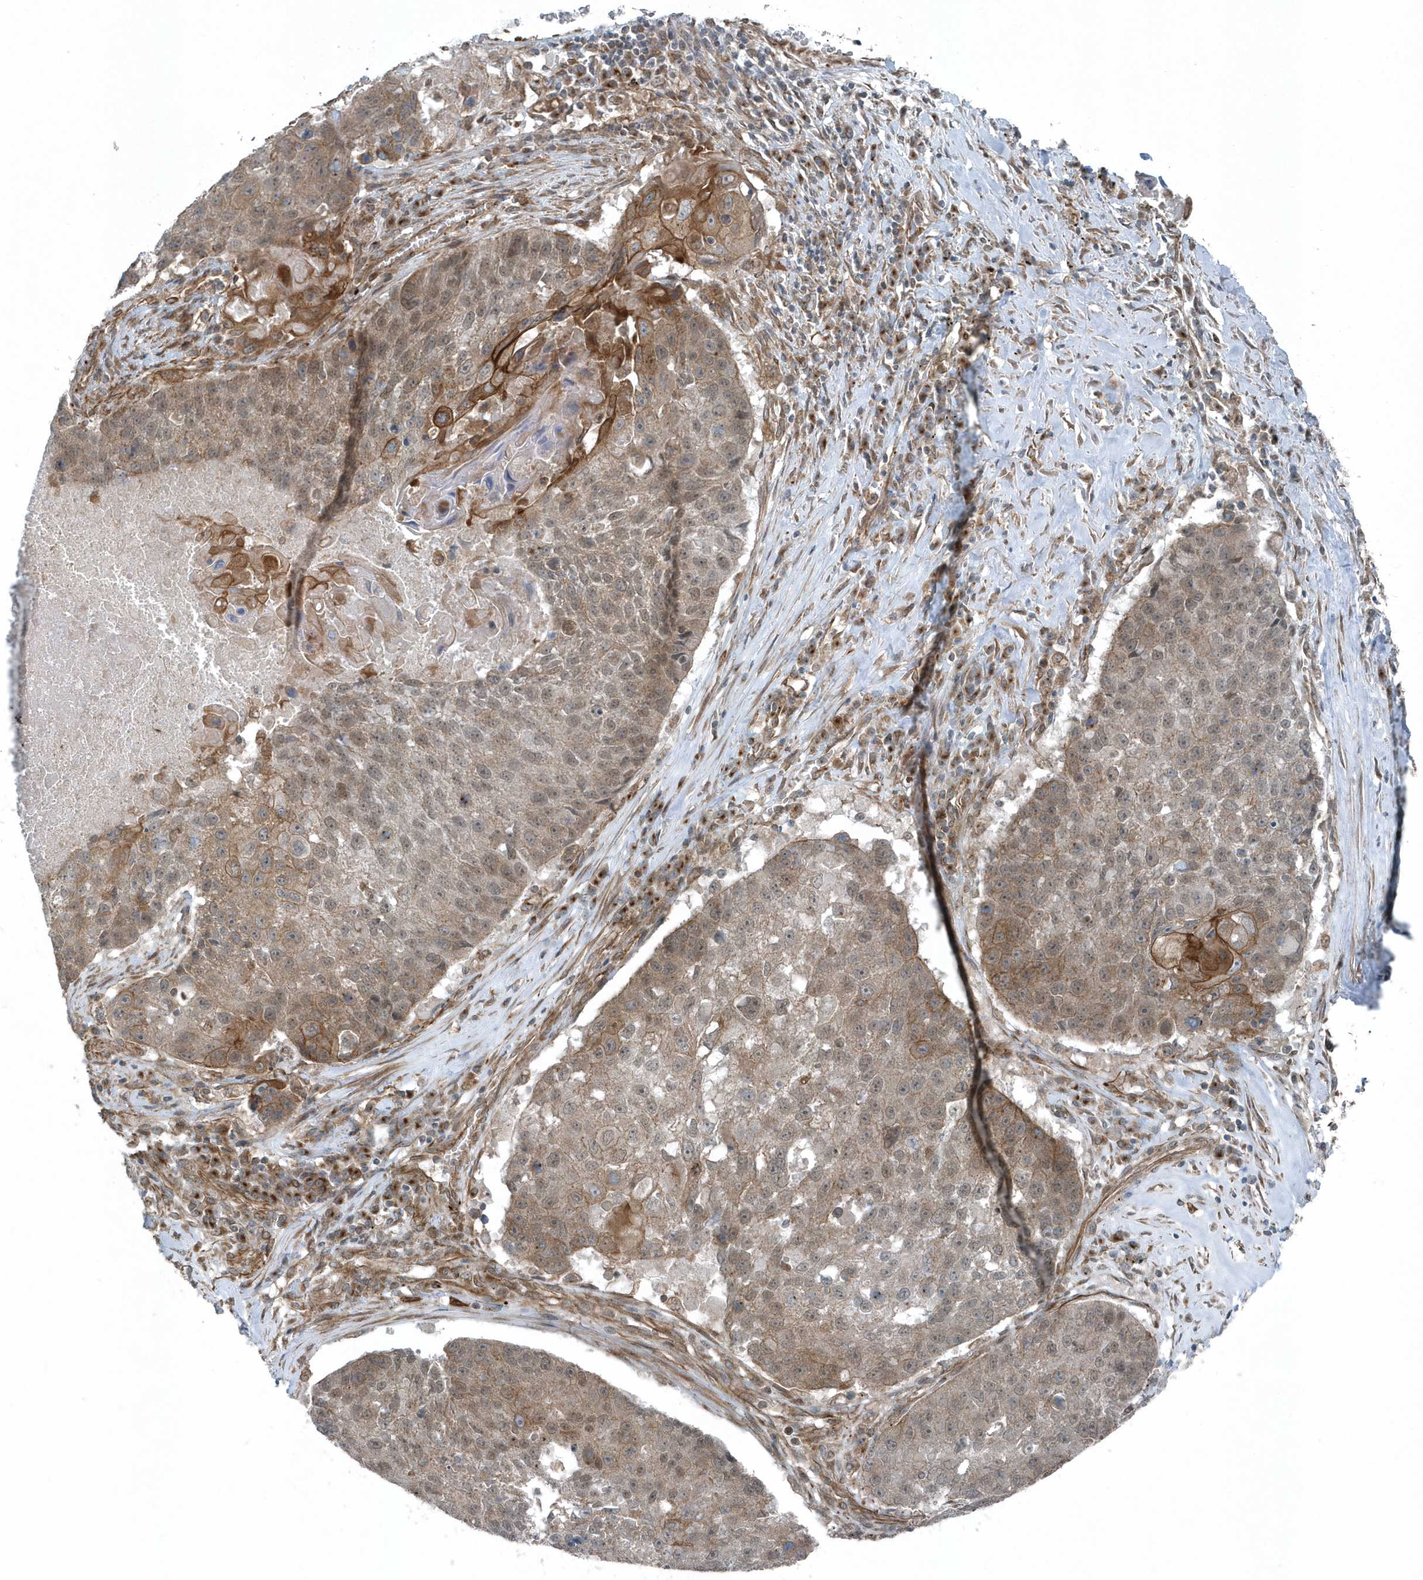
{"staining": {"intensity": "moderate", "quantity": "25%-75%", "location": "cytoplasmic/membranous"}, "tissue": "lung cancer", "cell_type": "Tumor cells", "image_type": "cancer", "snomed": [{"axis": "morphology", "description": "Squamous cell carcinoma, NOS"}, {"axis": "topography", "description": "Lung"}], "caption": "Immunohistochemical staining of squamous cell carcinoma (lung) exhibits moderate cytoplasmic/membranous protein expression in about 25%-75% of tumor cells. Immunohistochemistry stains the protein in brown and the nuclei are stained blue.", "gene": "GCC2", "patient": {"sex": "male", "age": 61}}